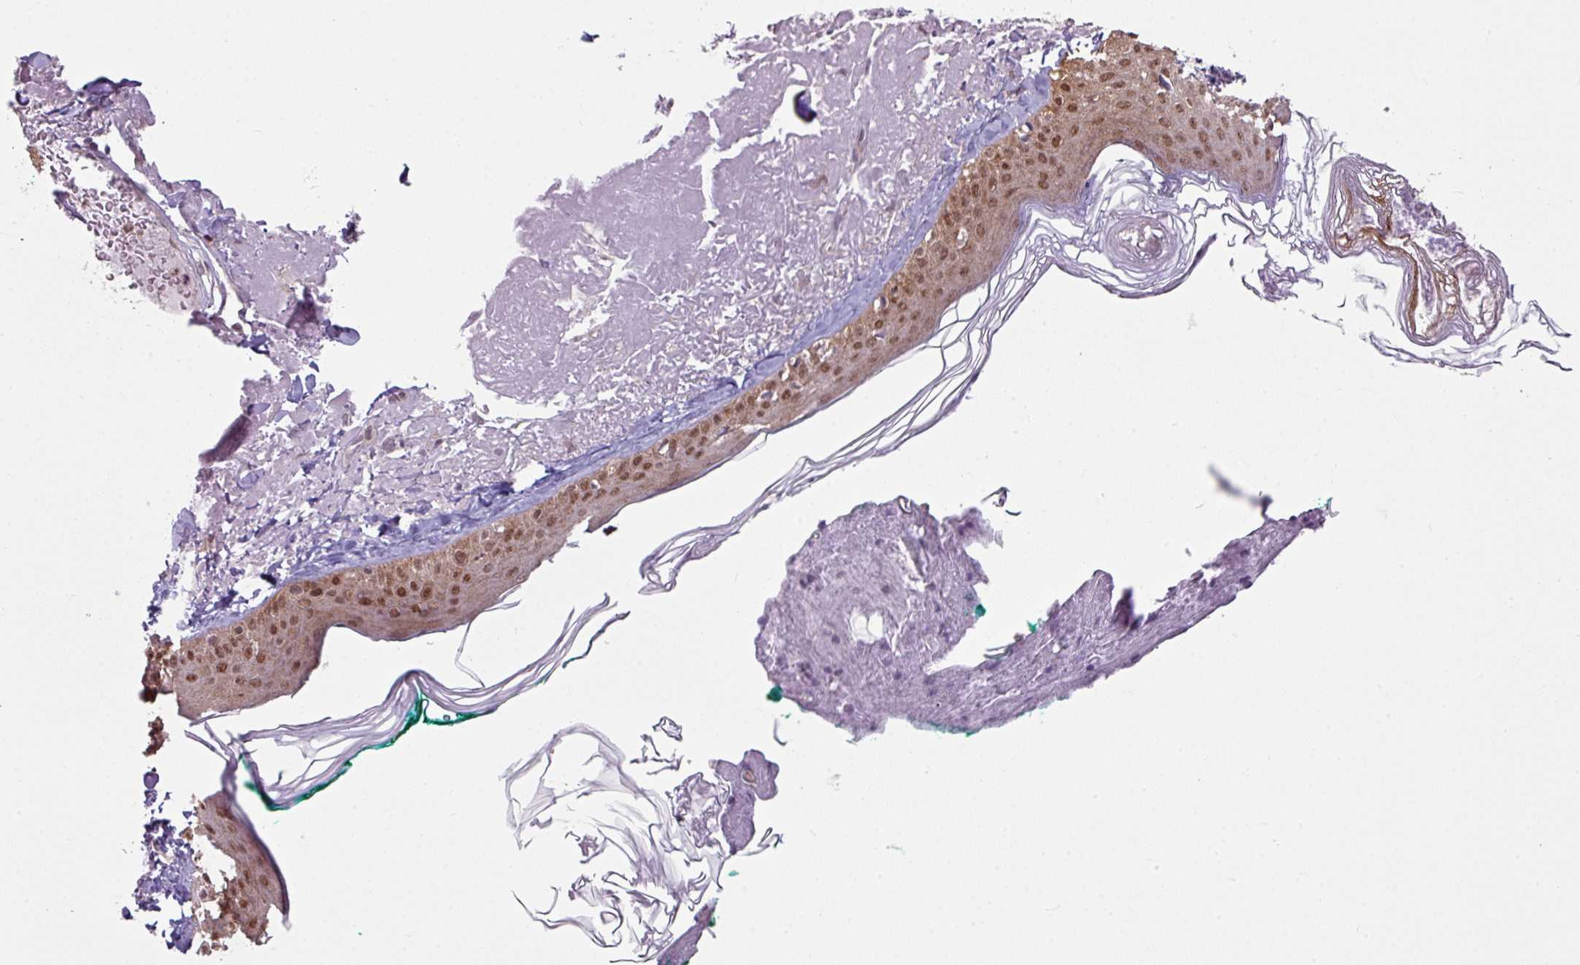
{"staining": {"intensity": "negative", "quantity": "none", "location": "none"}, "tissue": "skin", "cell_type": "Fibroblasts", "image_type": "normal", "snomed": [{"axis": "morphology", "description": "Normal tissue, NOS"}, {"axis": "morphology", "description": "Malignant melanoma, NOS"}, {"axis": "topography", "description": "Skin"}], "caption": "Immunohistochemical staining of normal human skin exhibits no significant expression in fibroblasts. (Brightfield microscopy of DAB (3,3'-diaminobenzidine) IHC at high magnification).", "gene": "TTLL12", "patient": {"sex": "male", "age": 80}}